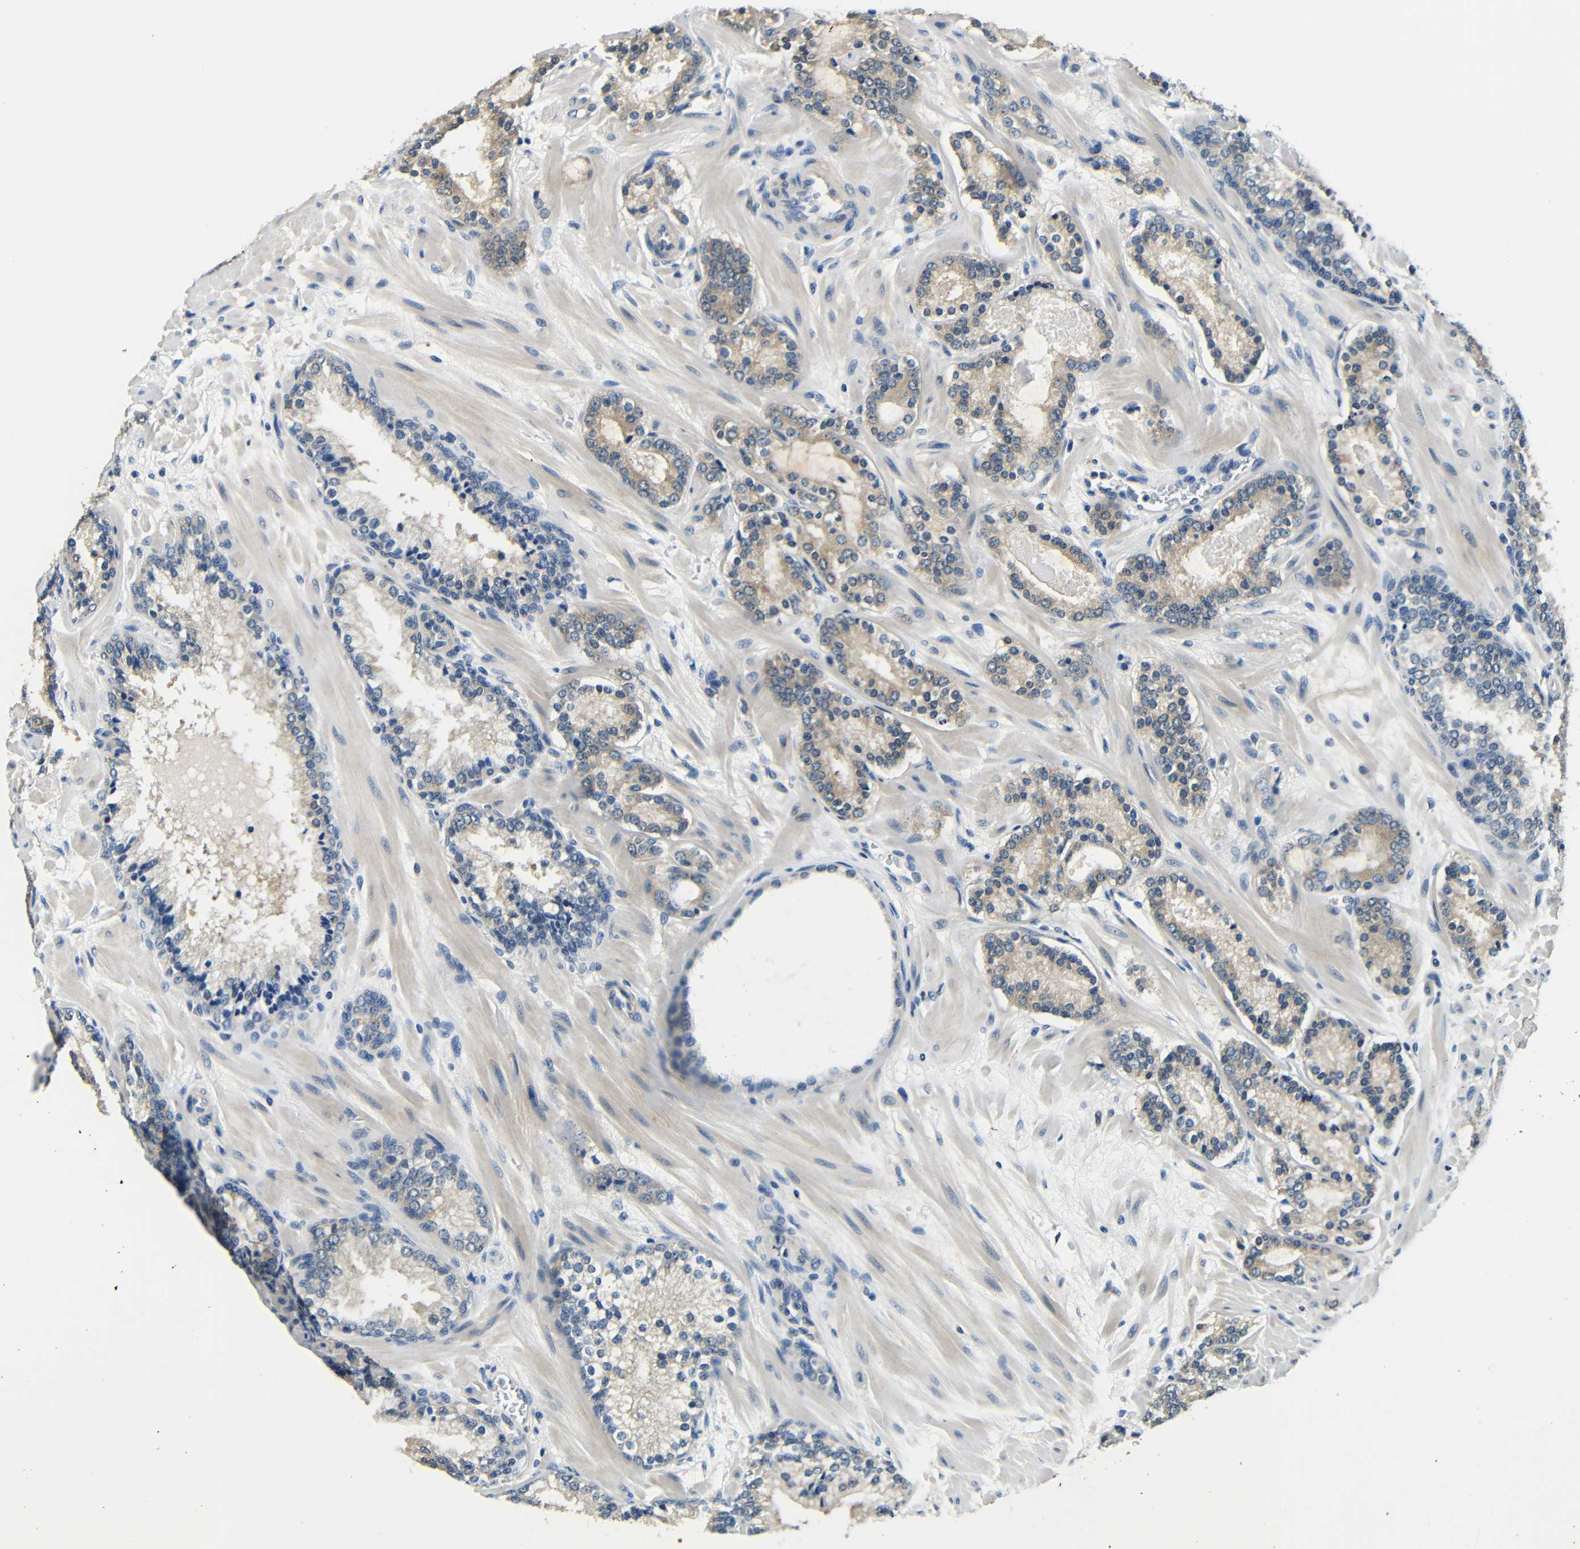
{"staining": {"intensity": "weak", "quantity": ">75%", "location": "cytoplasmic/membranous"}, "tissue": "prostate cancer", "cell_type": "Tumor cells", "image_type": "cancer", "snomed": [{"axis": "morphology", "description": "Adenocarcinoma, Low grade"}, {"axis": "topography", "description": "Prostate"}], "caption": "Protein analysis of prostate cancer (adenocarcinoma (low-grade)) tissue reveals weak cytoplasmic/membranous staining in approximately >75% of tumor cells. The protein is shown in brown color, while the nuclei are stained blue.", "gene": "ADAP1", "patient": {"sex": "male", "age": 63}}